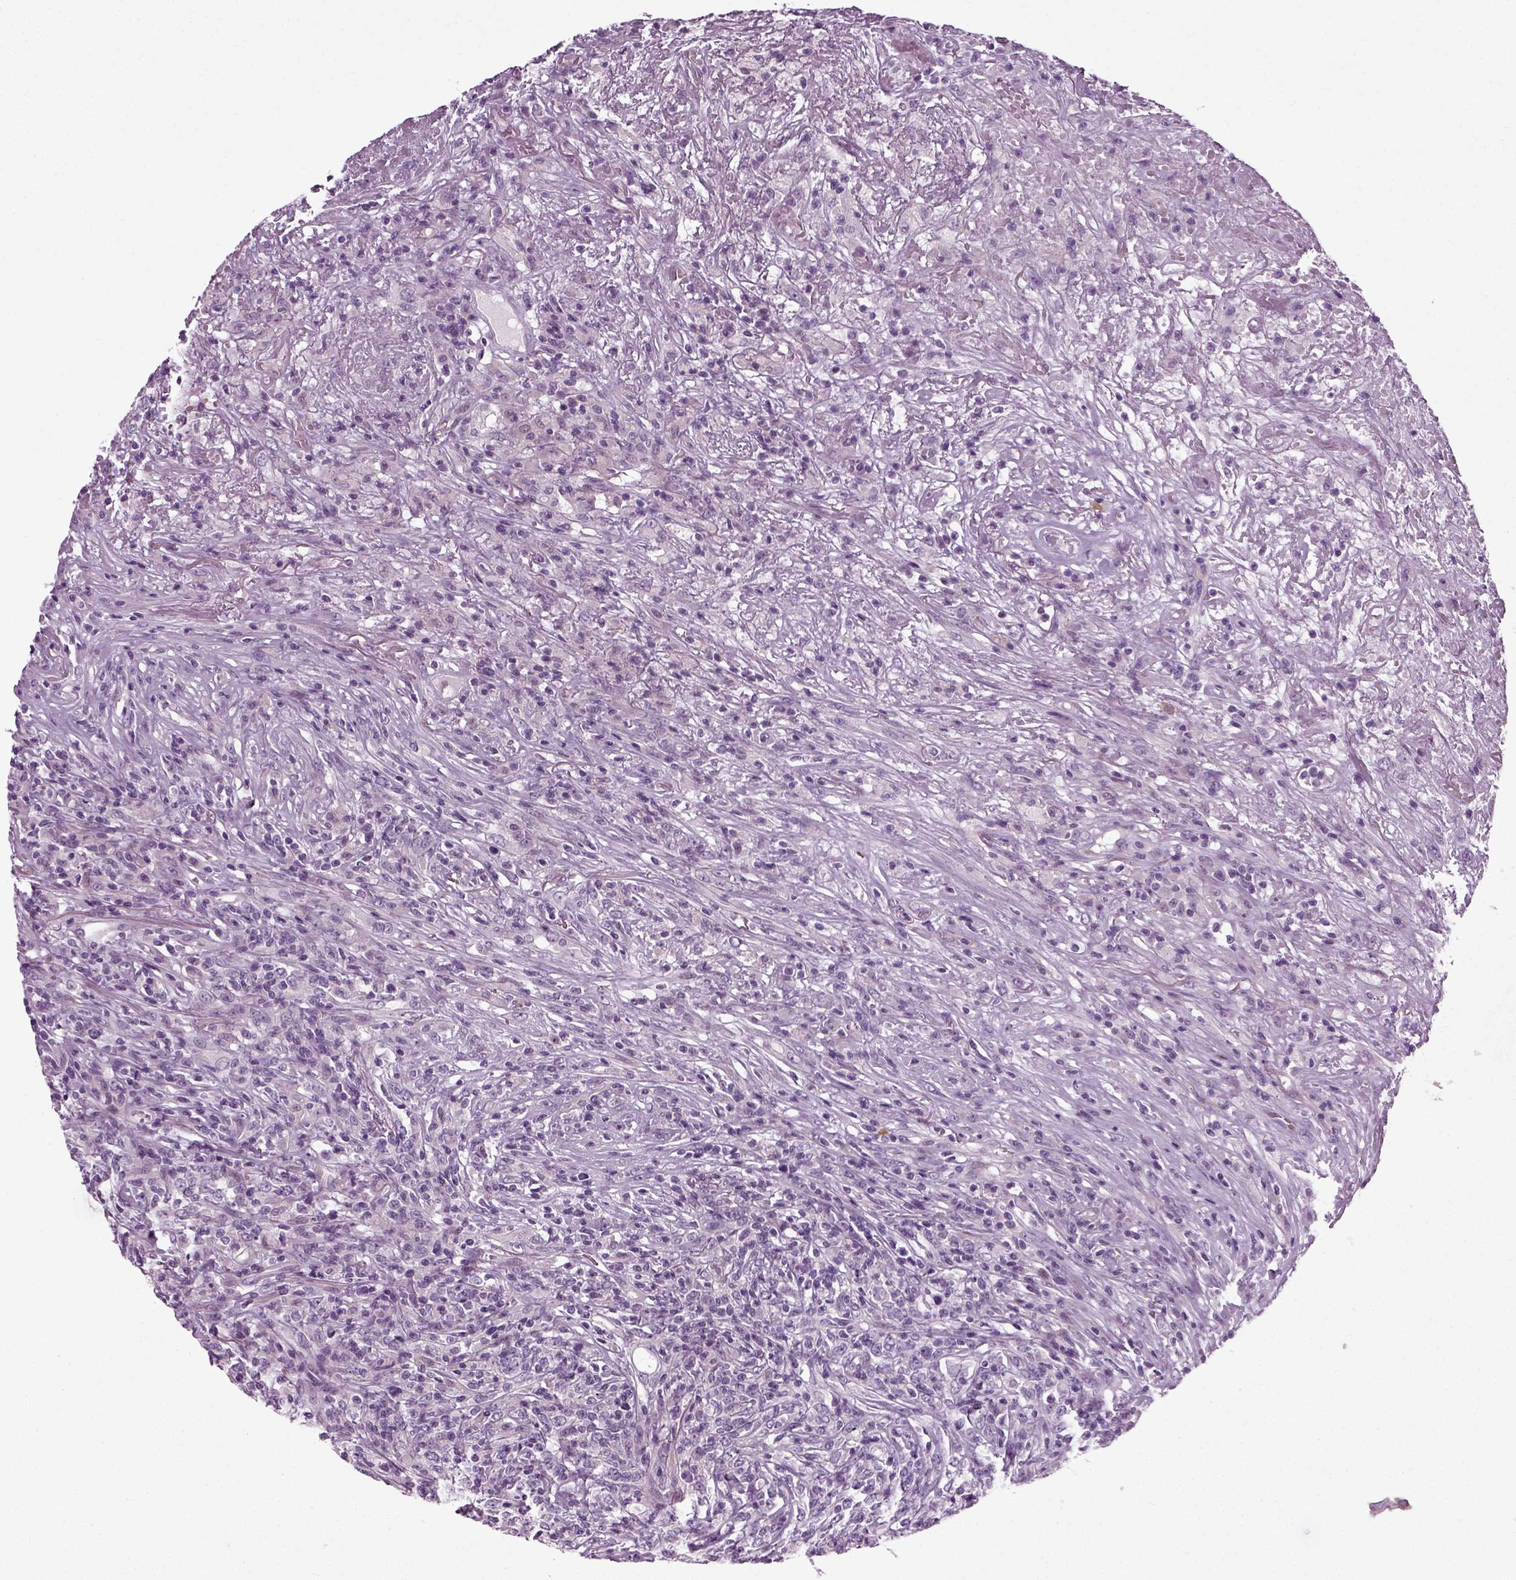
{"staining": {"intensity": "negative", "quantity": "none", "location": "none"}, "tissue": "lymphoma", "cell_type": "Tumor cells", "image_type": "cancer", "snomed": [{"axis": "morphology", "description": "Malignant lymphoma, non-Hodgkin's type, High grade"}, {"axis": "topography", "description": "Lung"}], "caption": "There is no significant positivity in tumor cells of malignant lymphoma, non-Hodgkin's type (high-grade).", "gene": "SCG5", "patient": {"sex": "male", "age": 79}}